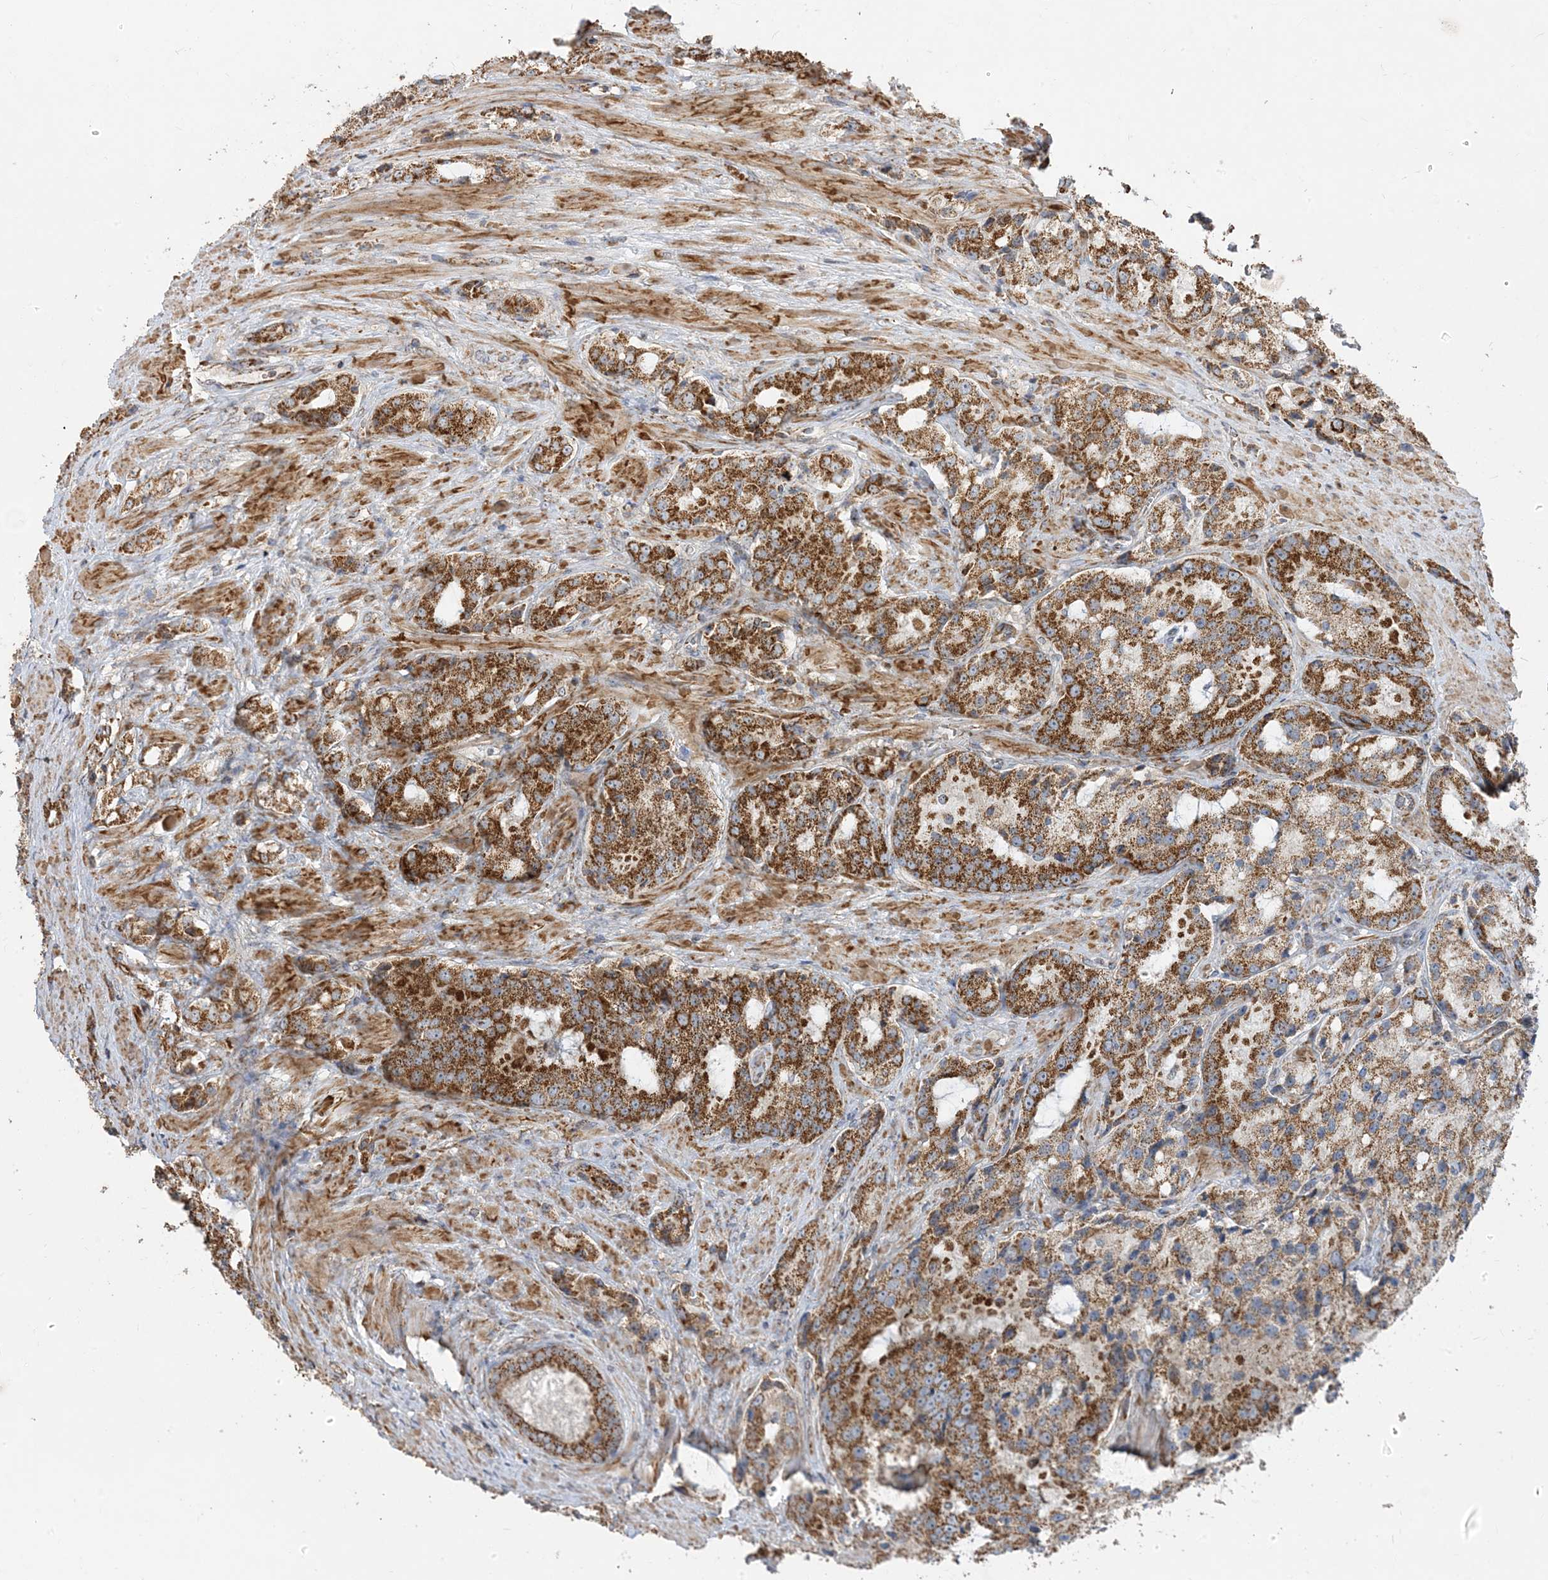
{"staining": {"intensity": "strong", "quantity": ">75%", "location": "cytoplasmic/membranous"}, "tissue": "prostate cancer", "cell_type": "Tumor cells", "image_type": "cancer", "snomed": [{"axis": "morphology", "description": "Adenocarcinoma, High grade"}, {"axis": "topography", "description": "Prostate"}], "caption": "The micrograph exhibits staining of prostate adenocarcinoma (high-grade), revealing strong cytoplasmic/membranous protein positivity (brown color) within tumor cells.", "gene": "AARS2", "patient": {"sex": "male", "age": 66}}